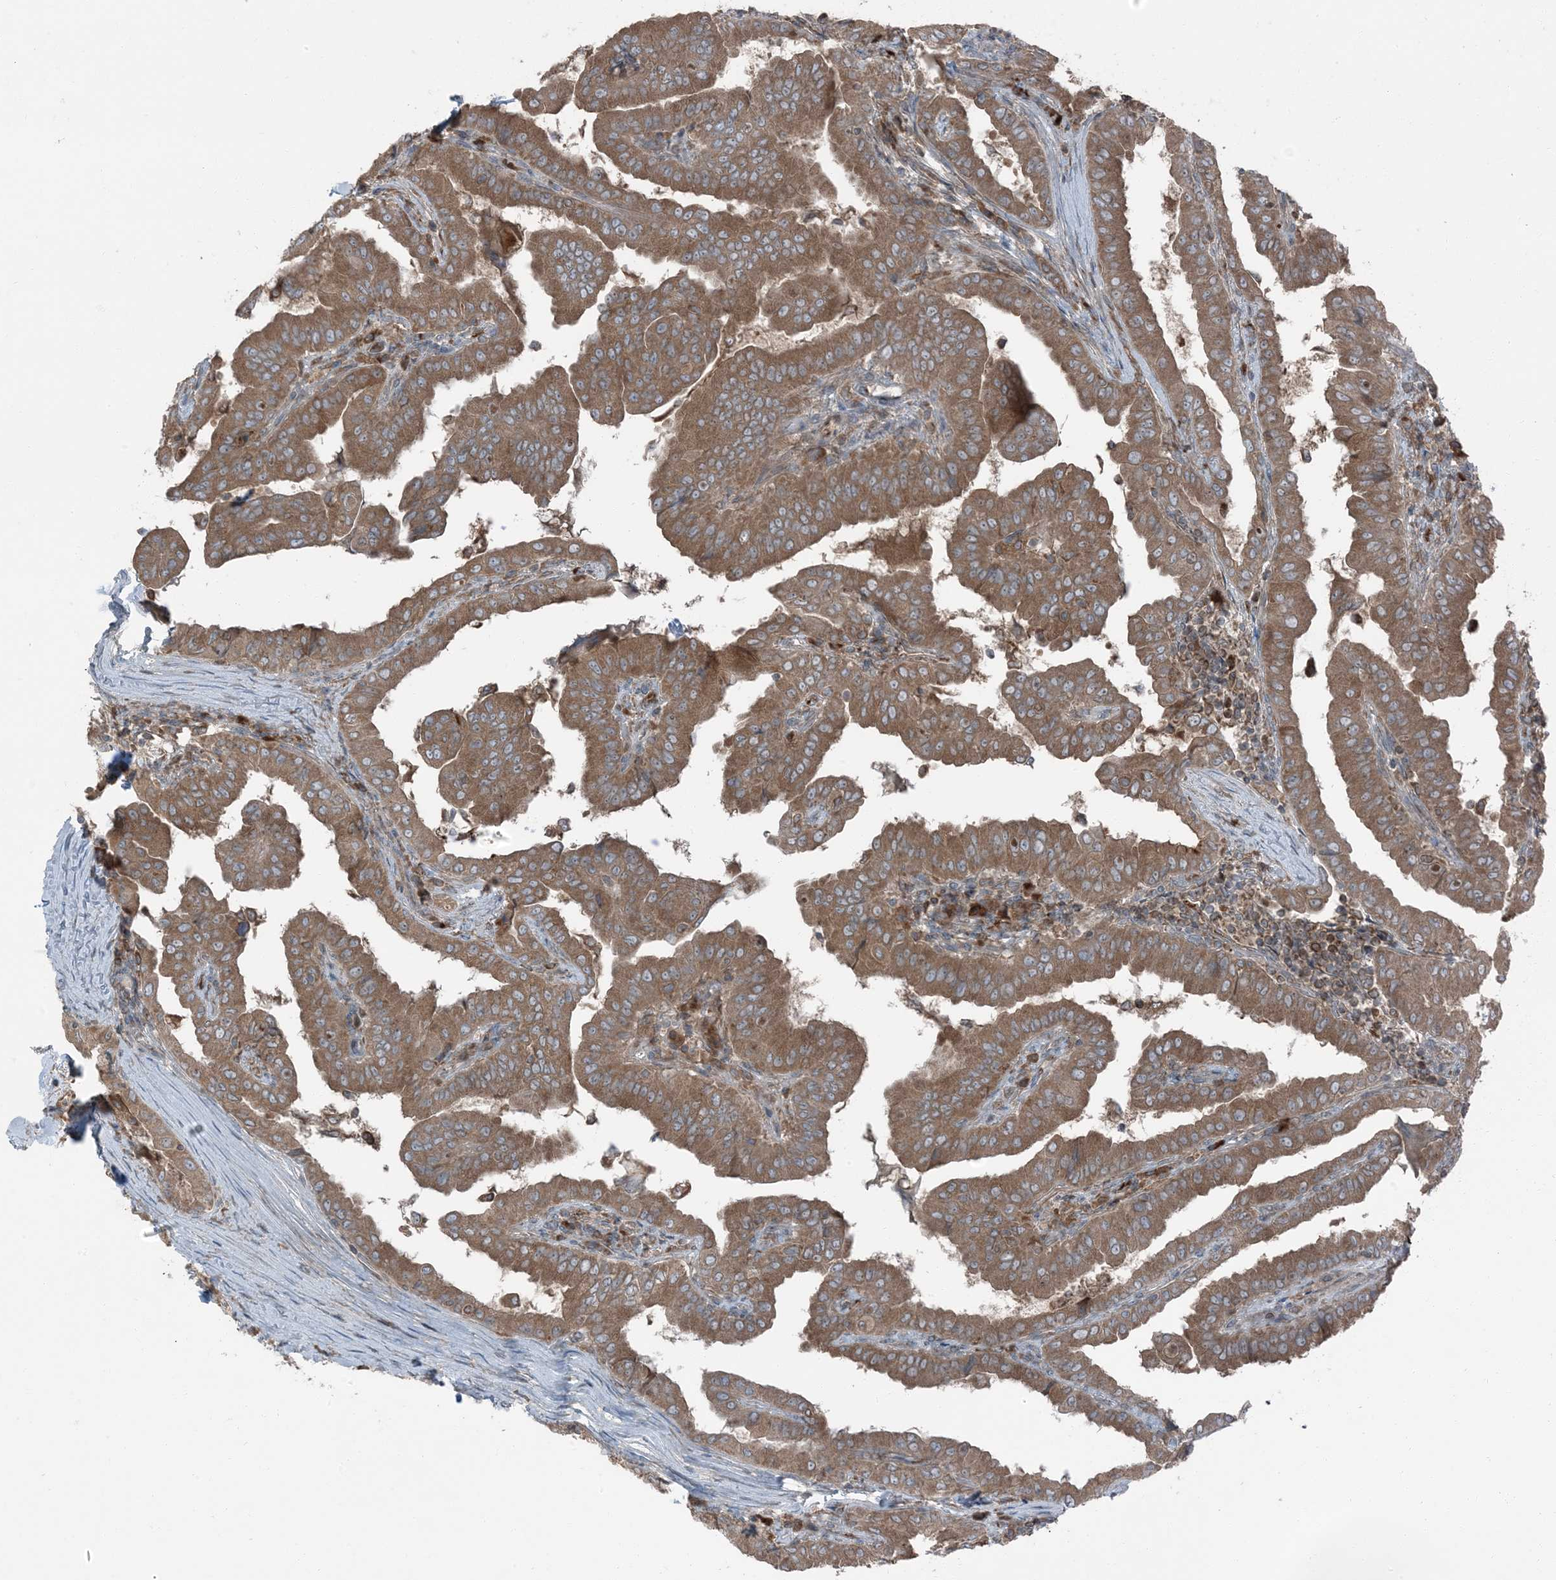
{"staining": {"intensity": "moderate", "quantity": ">75%", "location": "cytoplasmic/membranous"}, "tissue": "thyroid cancer", "cell_type": "Tumor cells", "image_type": "cancer", "snomed": [{"axis": "morphology", "description": "Papillary adenocarcinoma, NOS"}, {"axis": "topography", "description": "Thyroid gland"}], "caption": "A brown stain labels moderate cytoplasmic/membranous expression of a protein in thyroid cancer (papillary adenocarcinoma) tumor cells. (DAB (3,3'-diaminobenzidine) = brown stain, brightfield microscopy at high magnification).", "gene": "RAB3GAP1", "patient": {"sex": "male", "age": 33}}